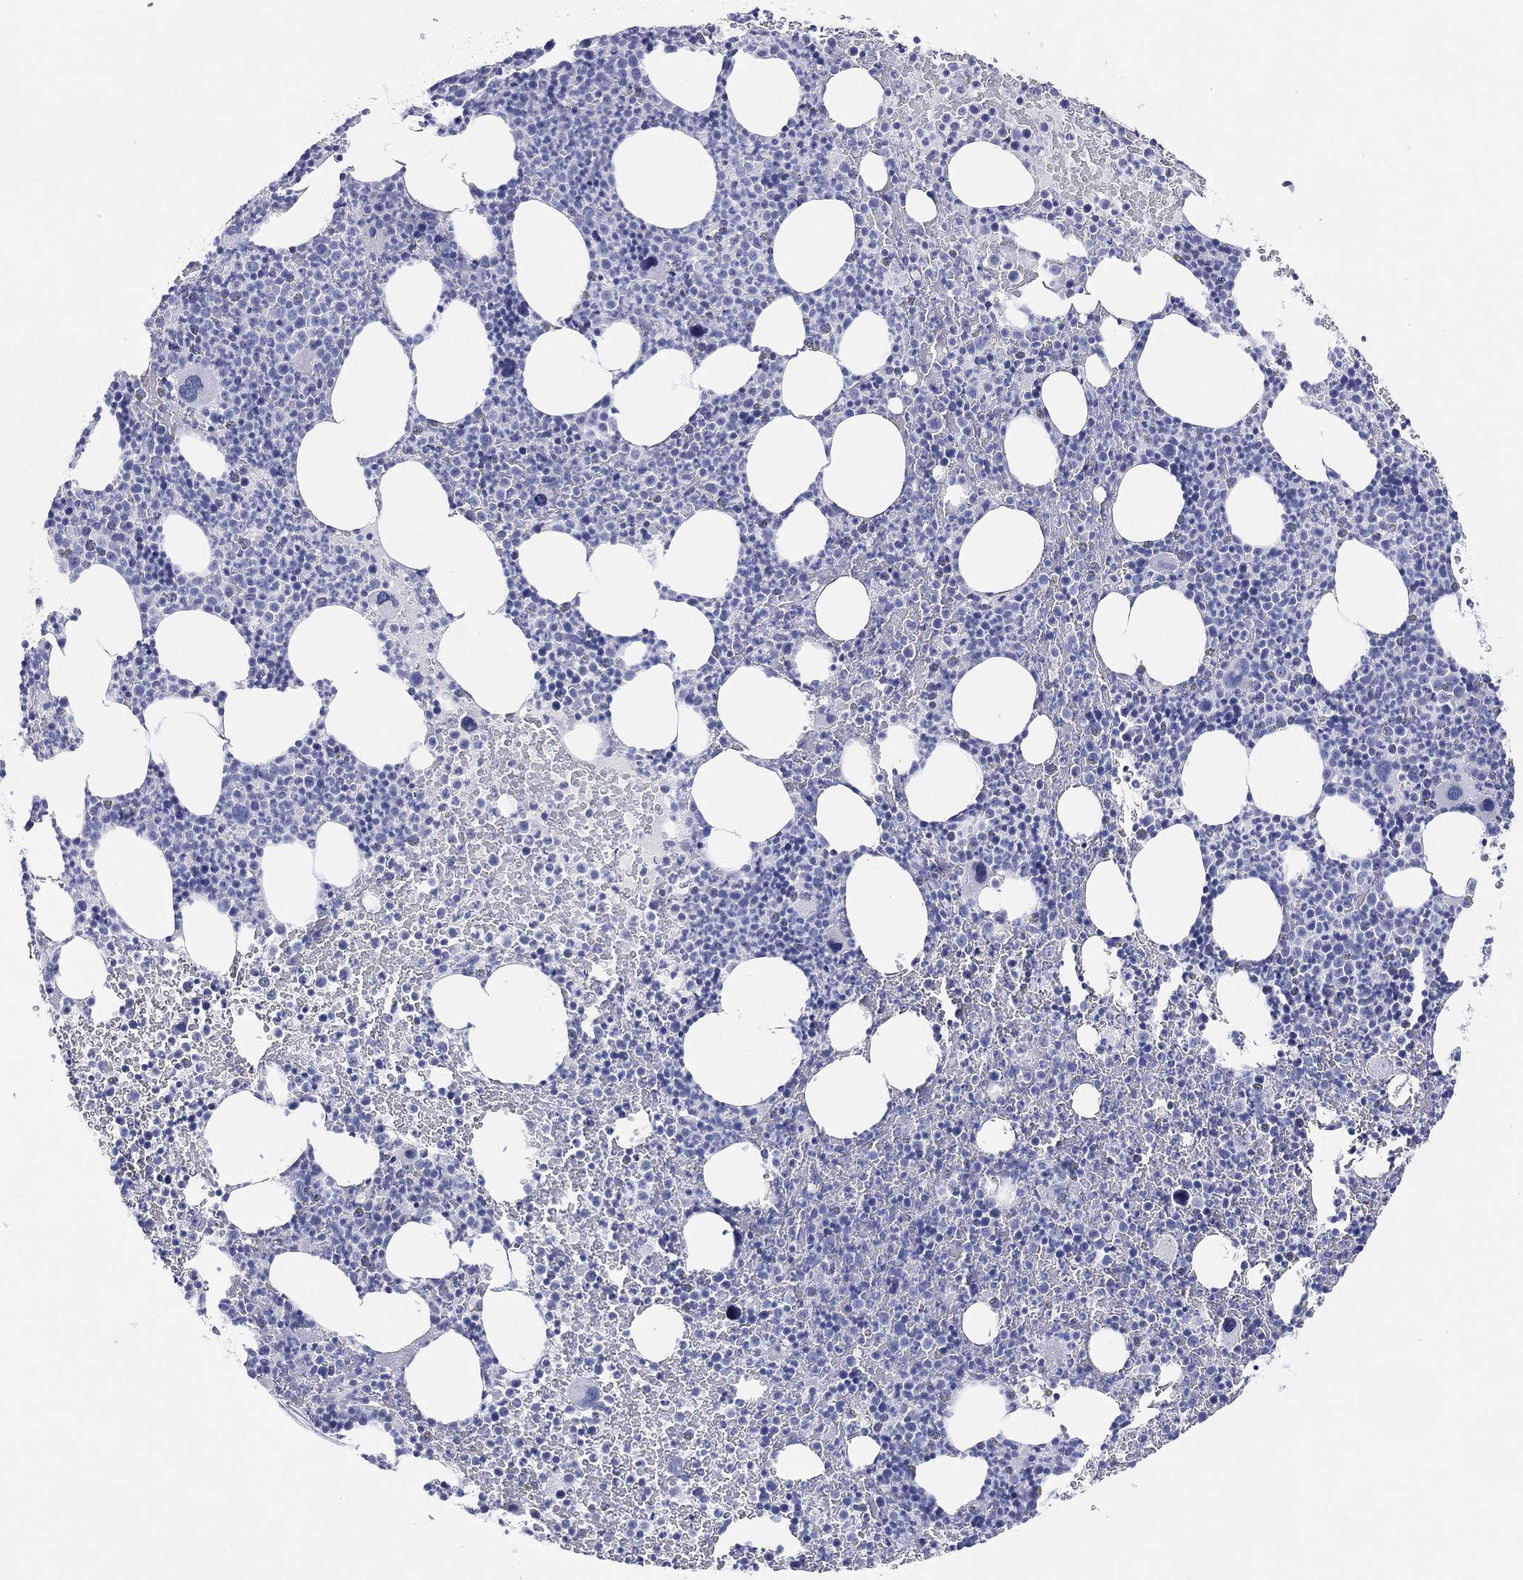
{"staining": {"intensity": "negative", "quantity": "none", "location": "none"}, "tissue": "bone marrow", "cell_type": "Hematopoietic cells", "image_type": "normal", "snomed": [{"axis": "morphology", "description": "Normal tissue, NOS"}, {"axis": "topography", "description": "Bone marrow"}], "caption": "DAB immunohistochemical staining of unremarkable bone marrow exhibits no significant expression in hematopoietic cells.", "gene": "C5orf46", "patient": {"sex": "male", "age": 83}}